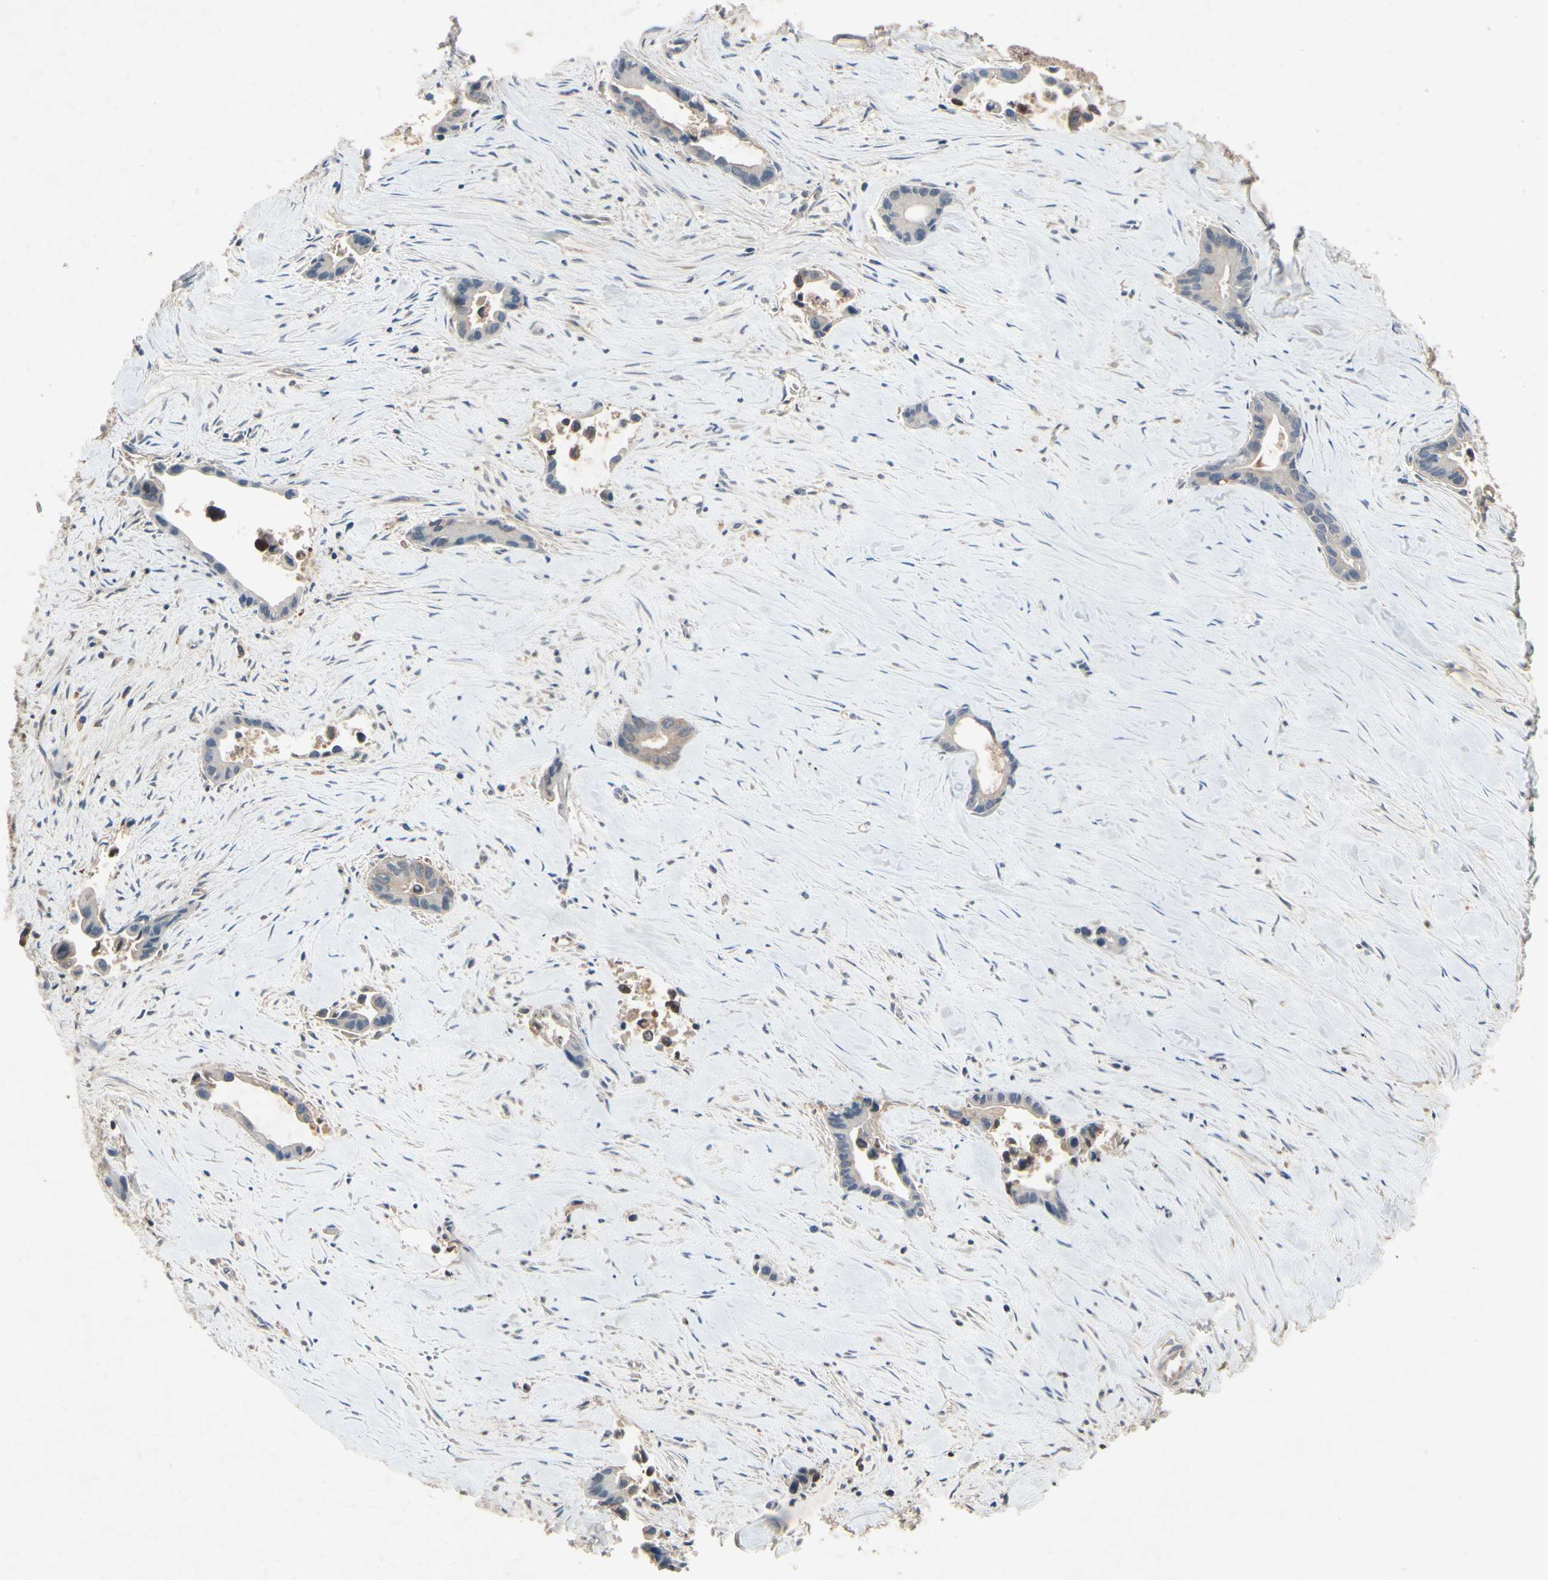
{"staining": {"intensity": "weak", "quantity": "<25%", "location": "cytoplasmic/membranous"}, "tissue": "liver cancer", "cell_type": "Tumor cells", "image_type": "cancer", "snomed": [{"axis": "morphology", "description": "Cholangiocarcinoma"}, {"axis": "topography", "description": "Liver"}], "caption": "Histopathology image shows no significant protein staining in tumor cells of liver cancer. Nuclei are stained in blue.", "gene": "IL1RL1", "patient": {"sex": "female", "age": 55}}